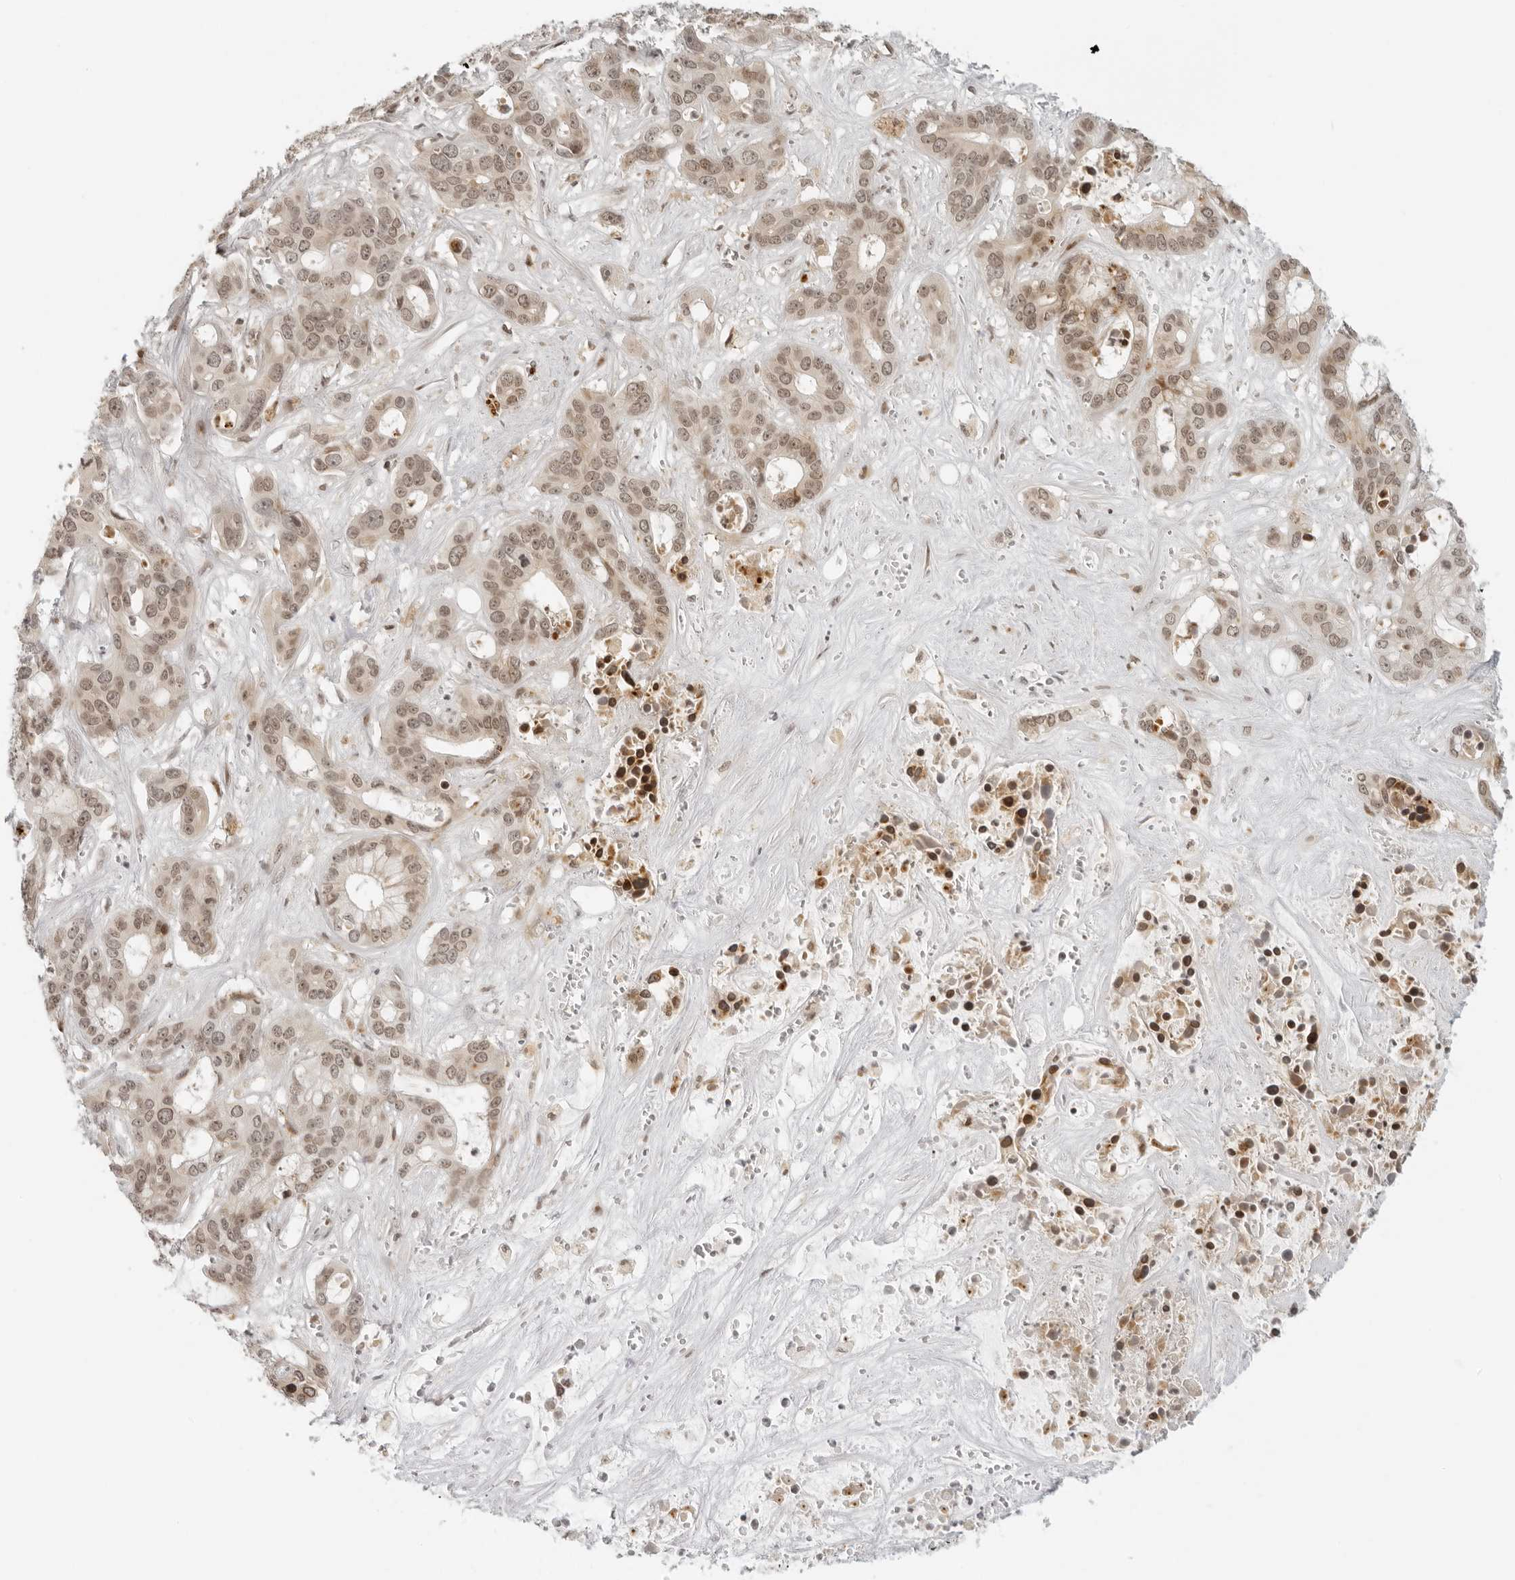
{"staining": {"intensity": "moderate", "quantity": ">75%", "location": "nuclear"}, "tissue": "liver cancer", "cell_type": "Tumor cells", "image_type": "cancer", "snomed": [{"axis": "morphology", "description": "Cholangiocarcinoma"}, {"axis": "topography", "description": "Liver"}], "caption": "This is an image of immunohistochemistry (IHC) staining of liver cancer (cholangiocarcinoma), which shows moderate staining in the nuclear of tumor cells.", "gene": "ZNF407", "patient": {"sex": "female", "age": 65}}